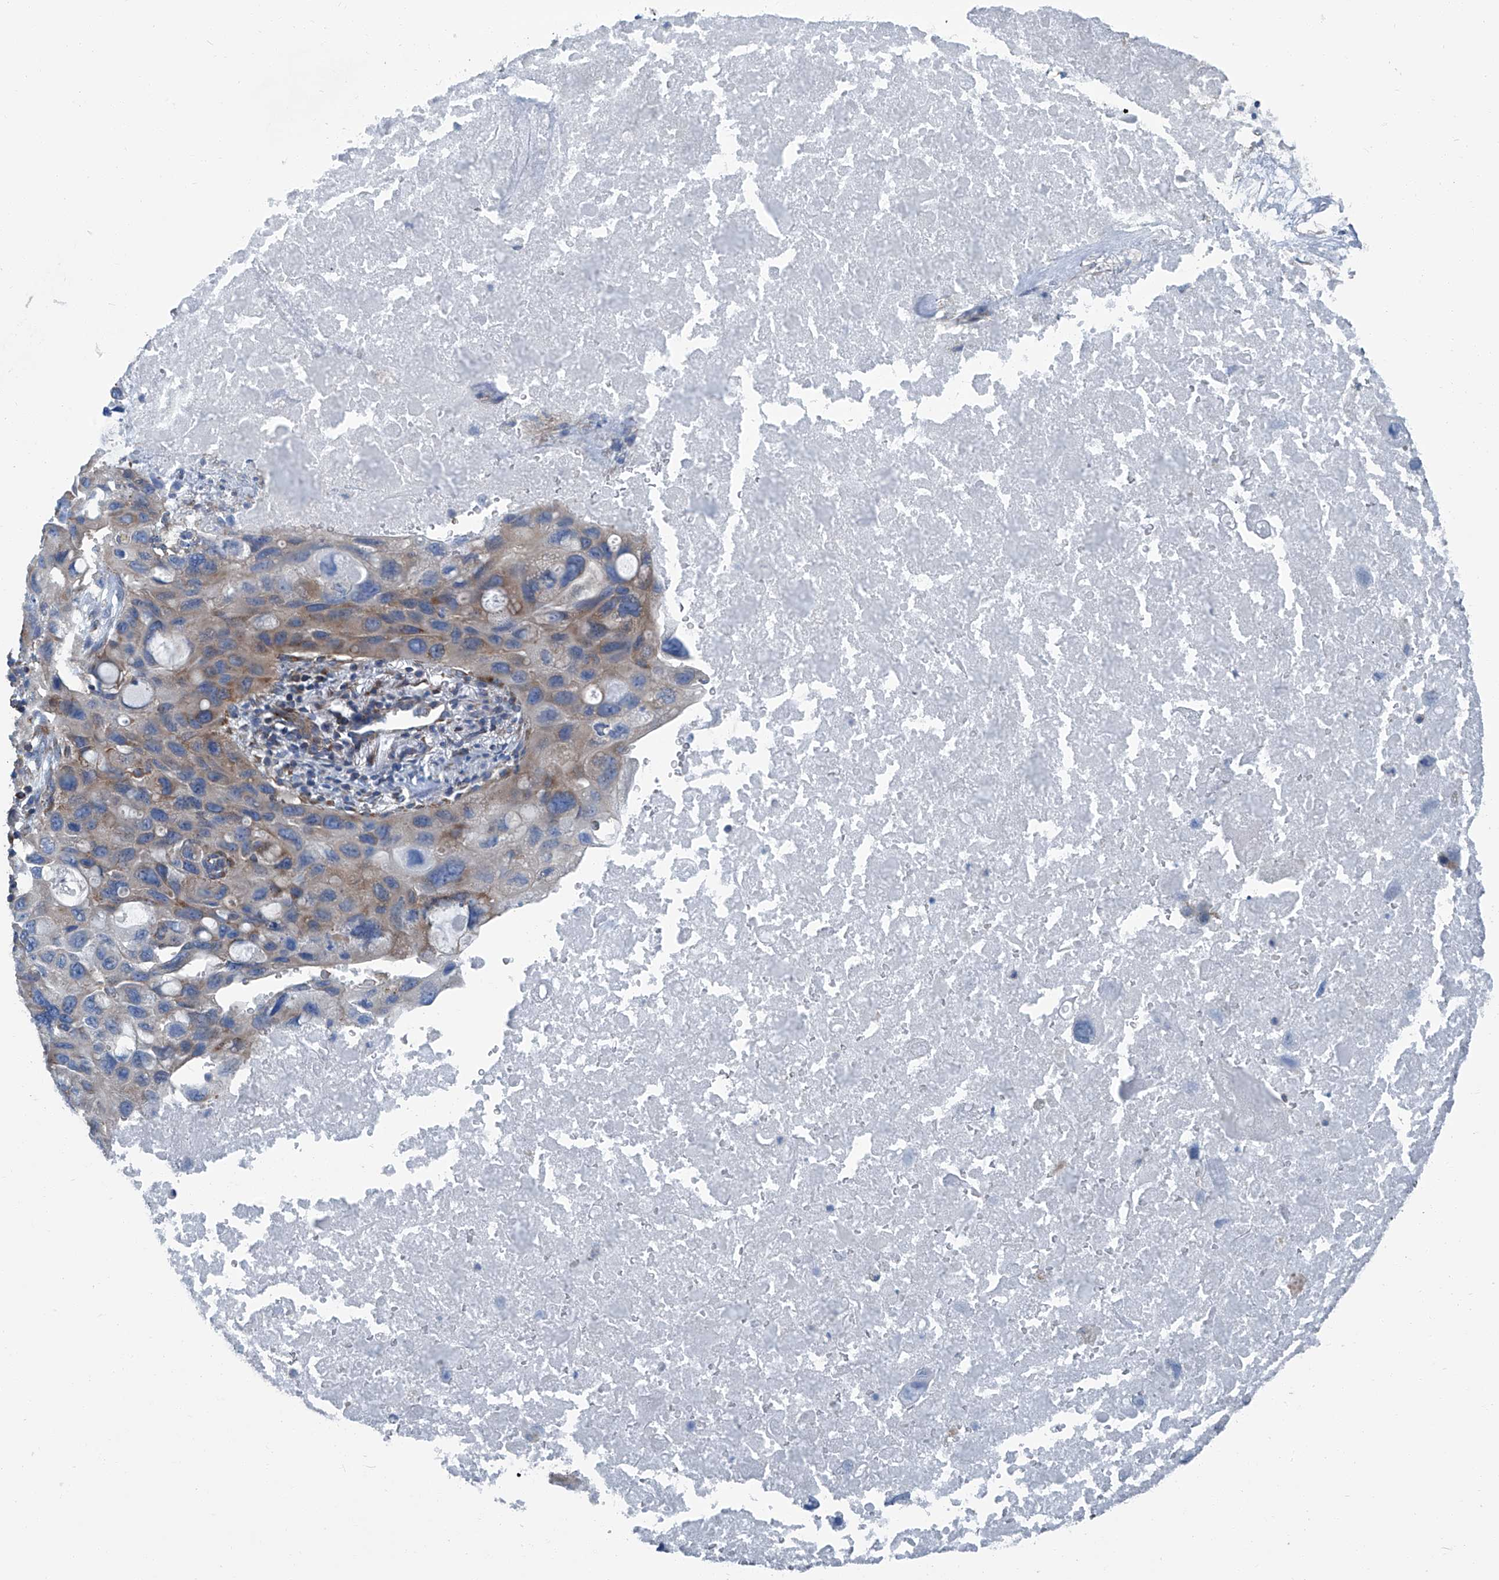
{"staining": {"intensity": "weak", "quantity": ">75%", "location": "cytoplasmic/membranous"}, "tissue": "lung cancer", "cell_type": "Tumor cells", "image_type": "cancer", "snomed": [{"axis": "morphology", "description": "Squamous cell carcinoma, NOS"}, {"axis": "topography", "description": "Lung"}], "caption": "Immunohistochemistry (DAB) staining of lung squamous cell carcinoma shows weak cytoplasmic/membranous protein staining in approximately >75% of tumor cells.", "gene": "SEPTIN7", "patient": {"sex": "female", "age": 73}}